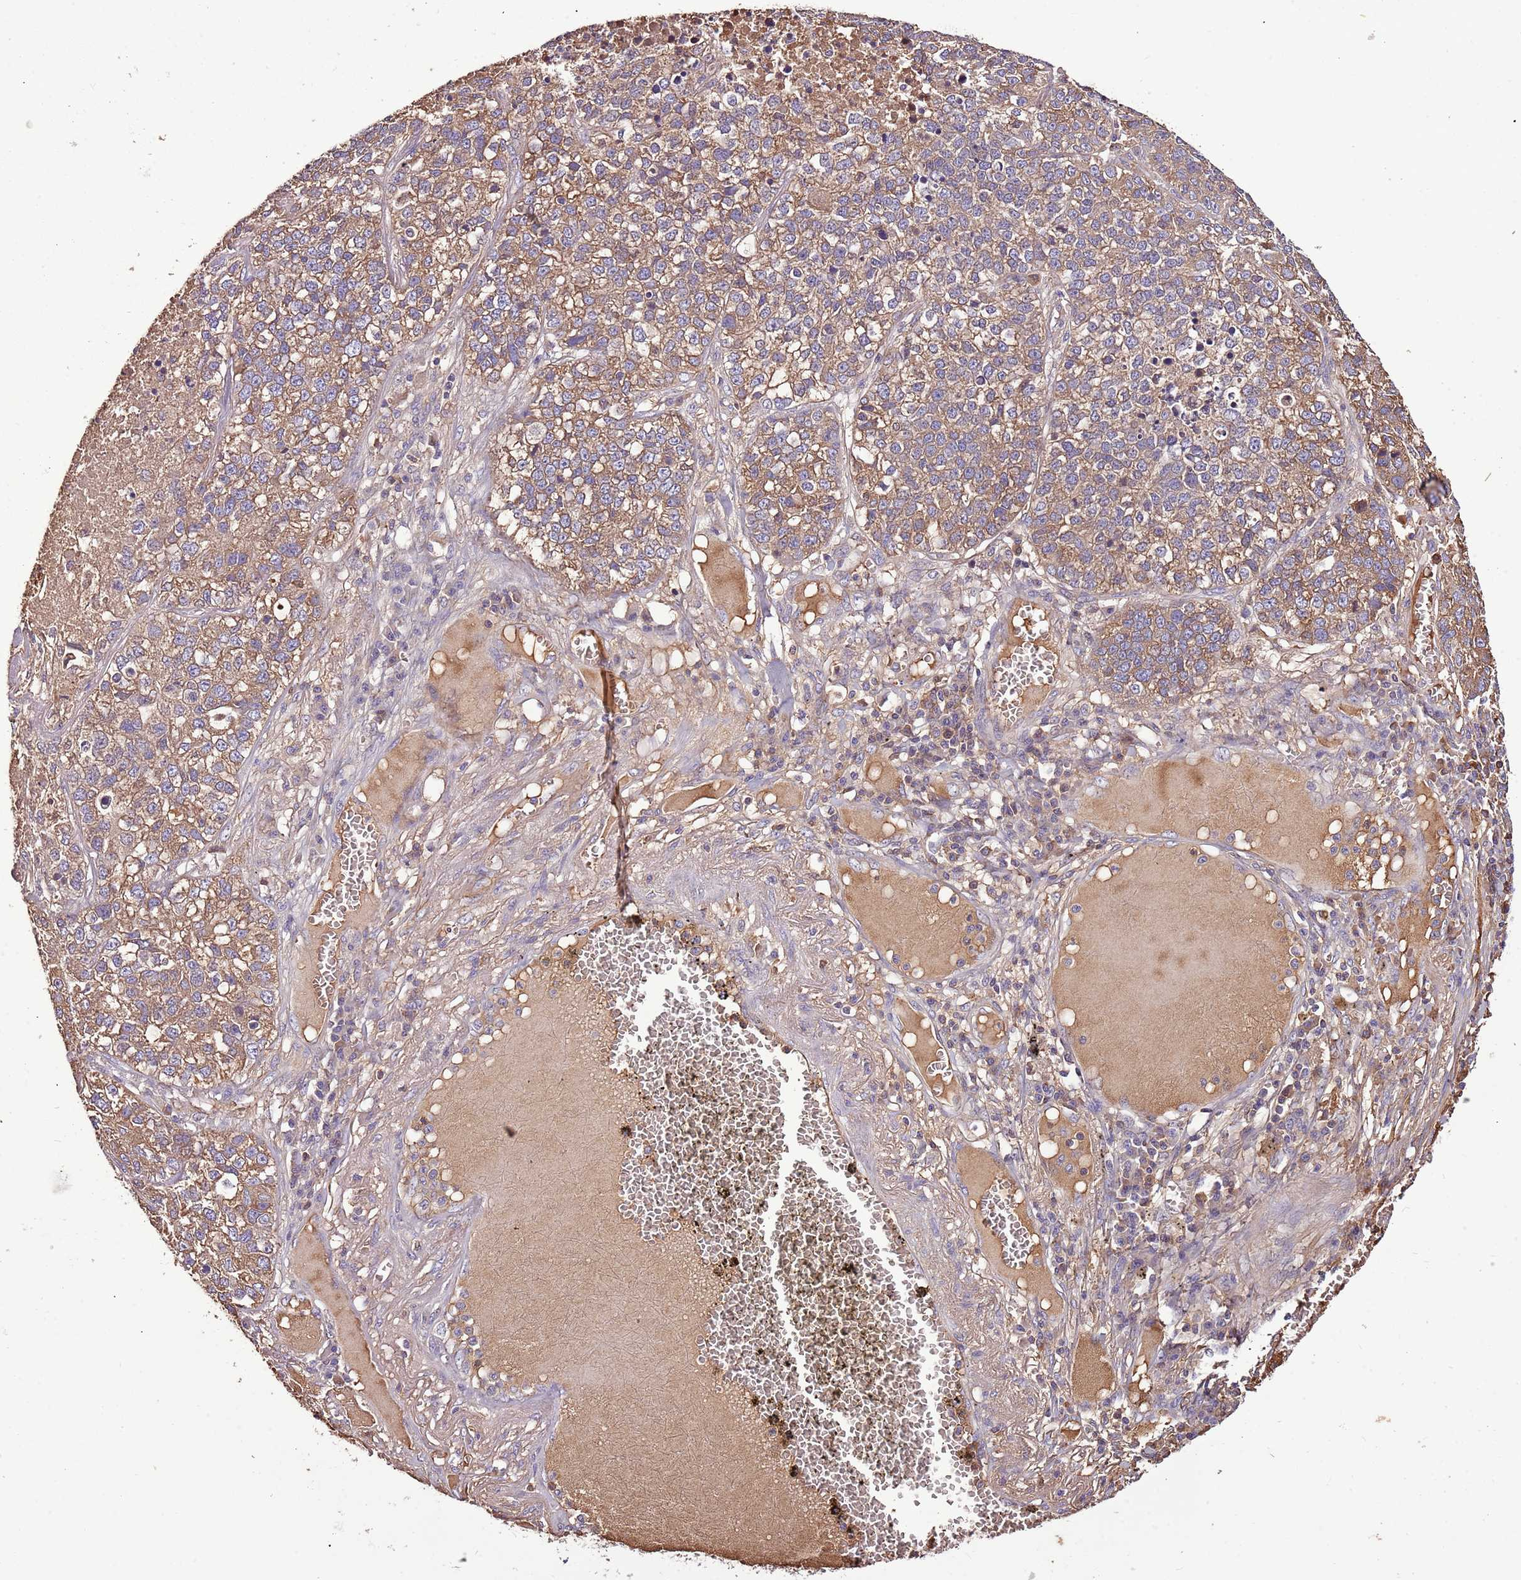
{"staining": {"intensity": "moderate", "quantity": ">75%", "location": "cytoplasmic/membranous"}, "tissue": "lung cancer", "cell_type": "Tumor cells", "image_type": "cancer", "snomed": [{"axis": "morphology", "description": "Adenocarcinoma, NOS"}, {"axis": "topography", "description": "Lung"}], "caption": "Protein expression analysis of lung cancer displays moderate cytoplasmic/membranous positivity in about >75% of tumor cells.", "gene": "DENR", "patient": {"sex": "male", "age": 49}}